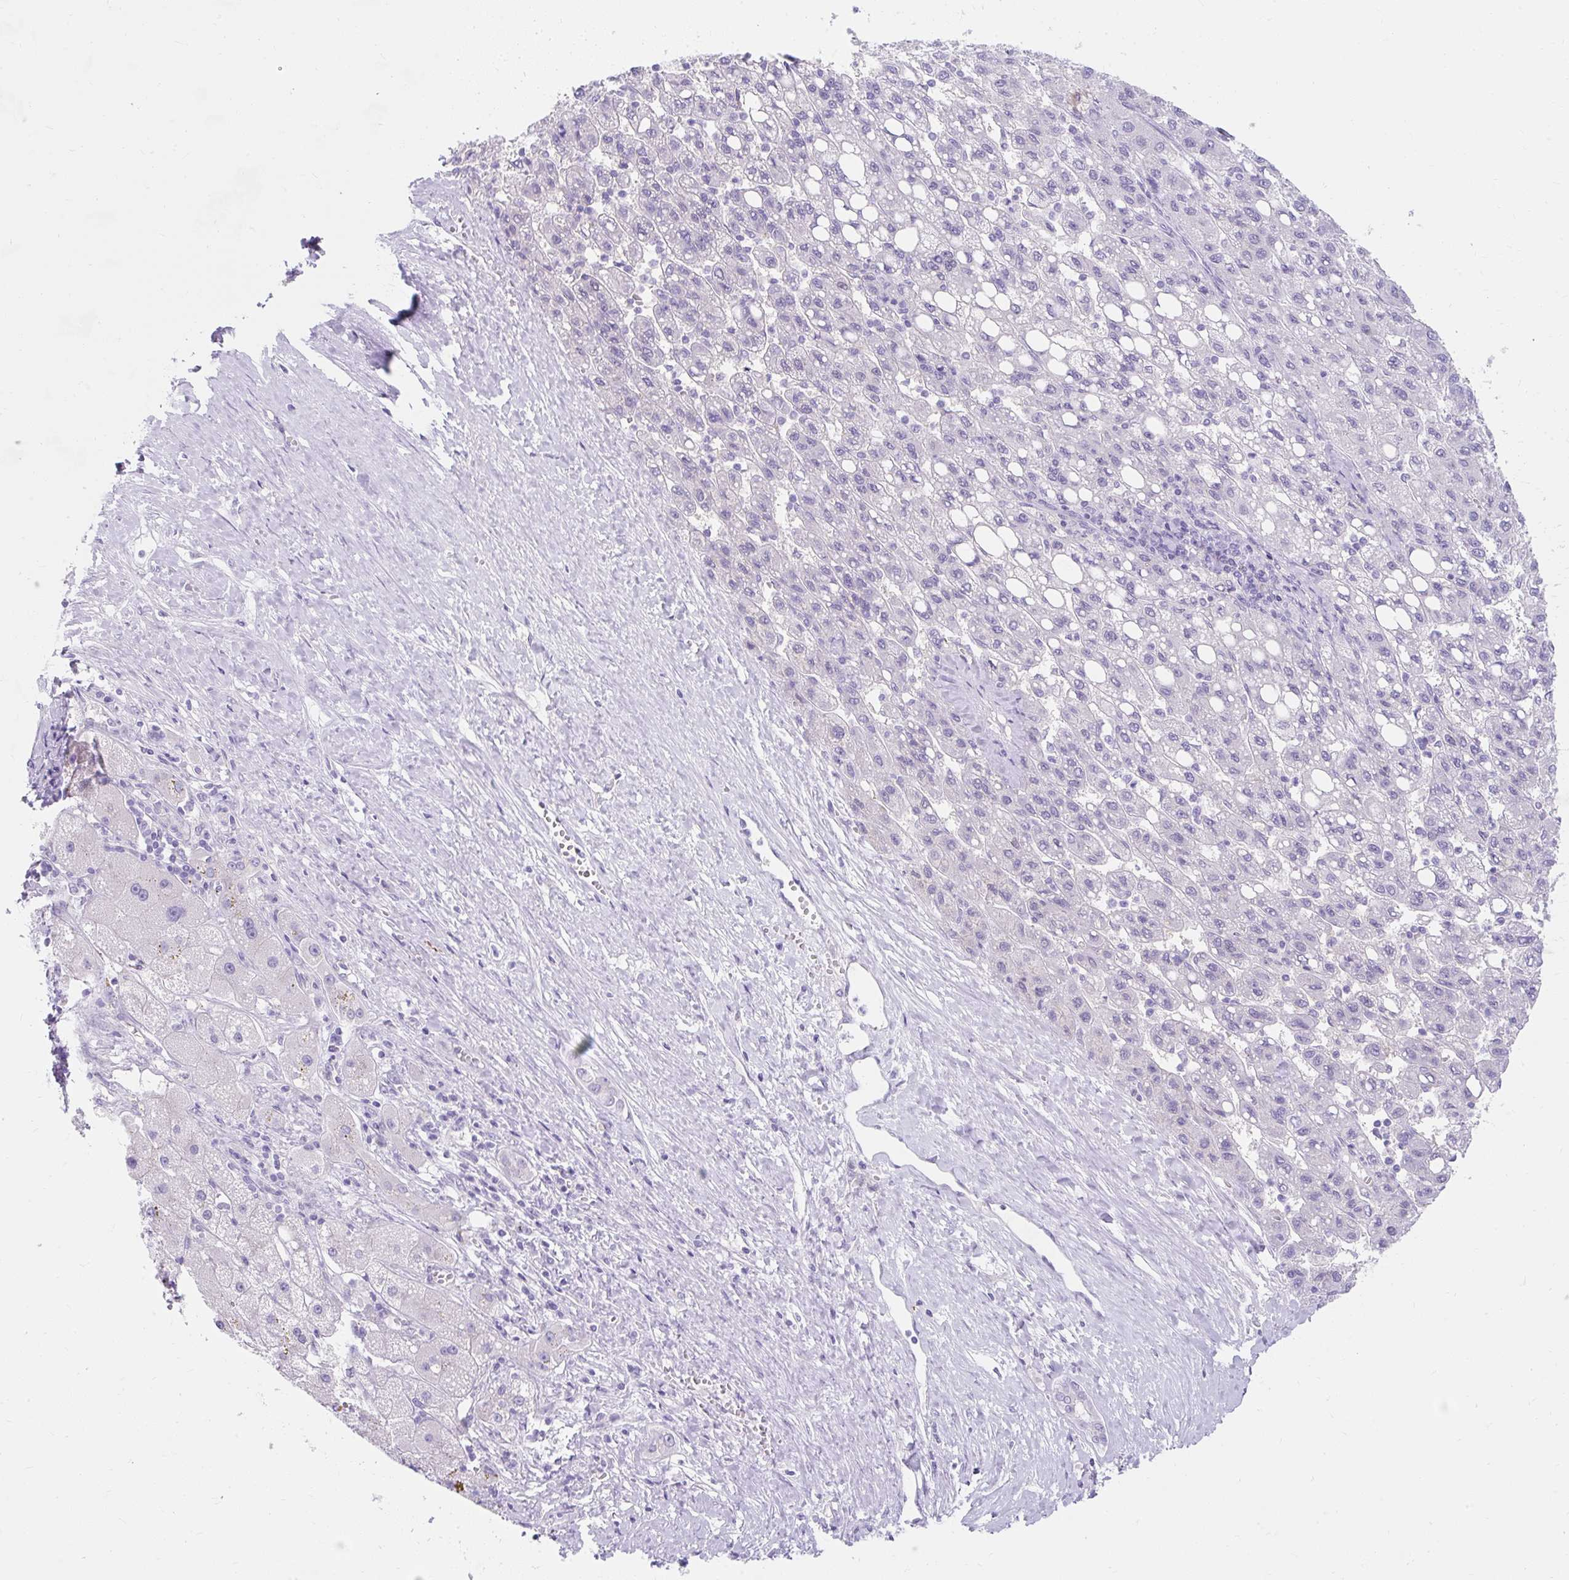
{"staining": {"intensity": "negative", "quantity": "none", "location": "none"}, "tissue": "liver cancer", "cell_type": "Tumor cells", "image_type": "cancer", "snomed": [{"axis": "morphology", "description": "Carcinoma, Hepatocellular, NOS"}, {"axis": "topography", "description": "Liver"}], "caption": "Micrograph shows no significant protein expression in tumor cells of hepatocellular carcinoma (liver).", "gene": "GOLGA8A", "patient": {"sex": "female", "age": 82}}